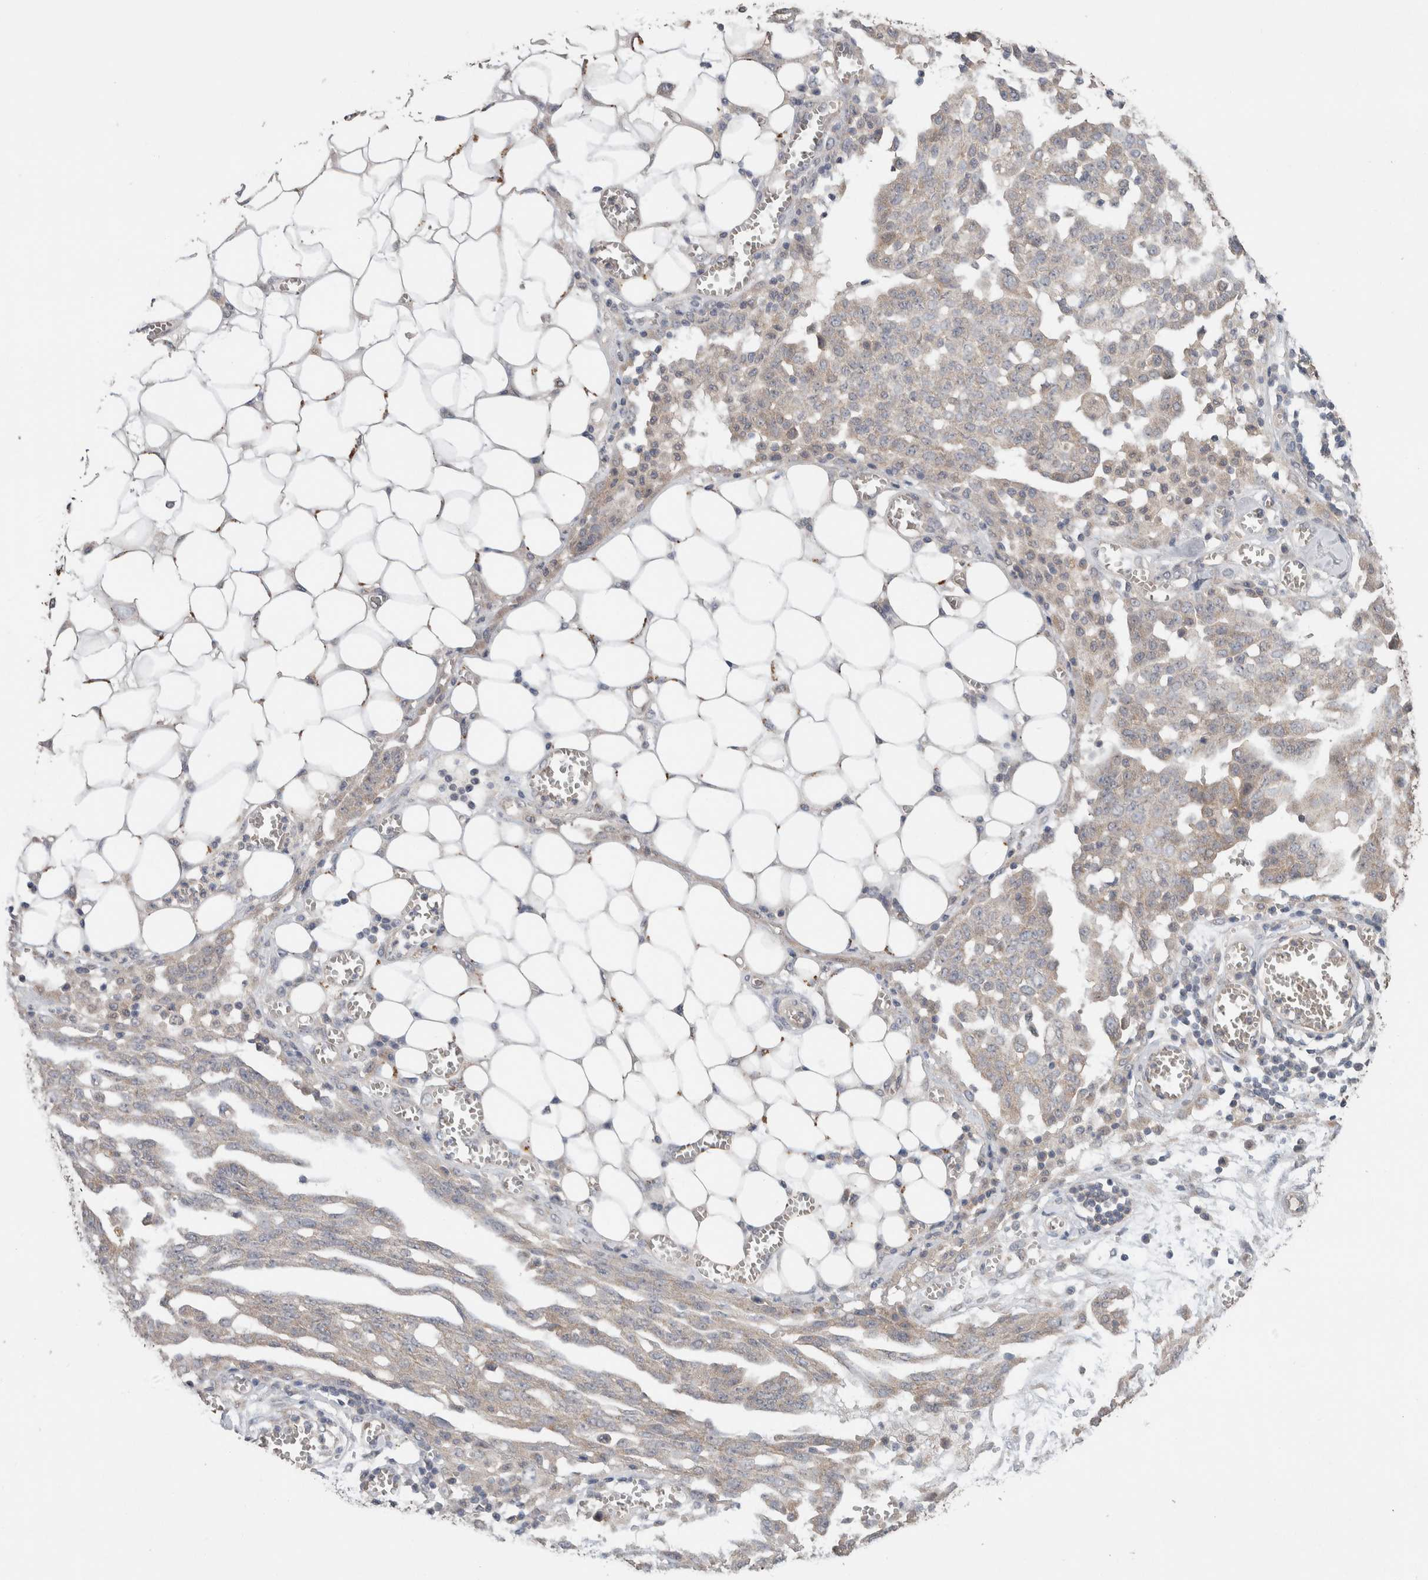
{"staining": {"intensity": "weak", "quantity": "<25%", "location": "cytoplasmic/membranous"}, "tissue": "ovarian cancer", "cell_type": "Tumor cells", "image_type": "cancer", "snomed": [{"axis": "morphology", "description": "Cystadenocarcinoma, serous, NOS"}, {"axis": "topography", "description": "Soft tissue"}, {"axis": "topography", "description": "Ovary"}], "caption": "This histopathology image is of serous cystadenocarcinoma (ovarian) stained with immunohistochemistry (IHC) to label a protein in brown with the nuclei are counter-stained blue. There is no staining in tumor cells.", "gene": "KCNJ5", "patient": {"sex": "female", "age": 57}}